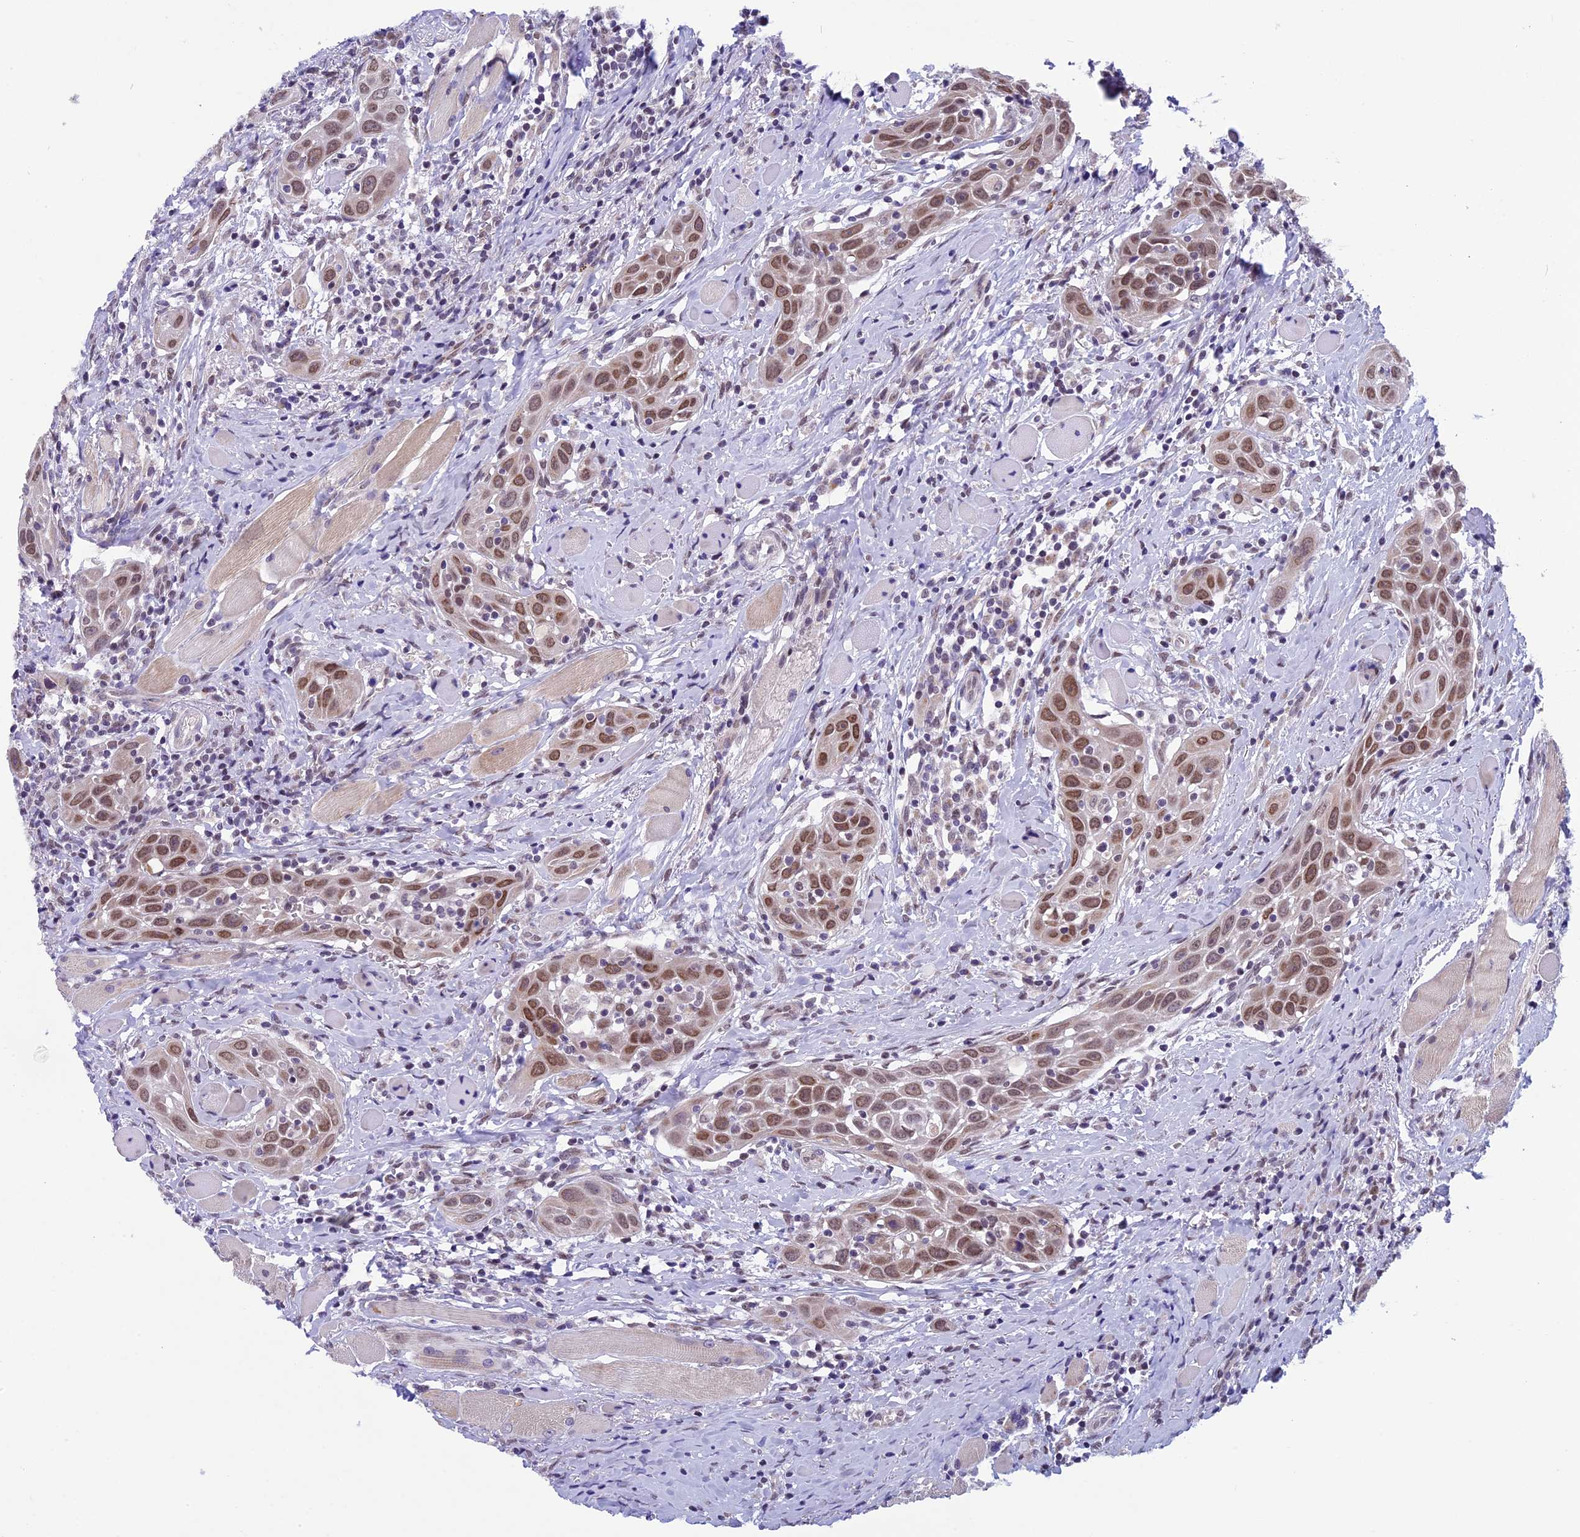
{"staining": {"intensity": "moderate", "quantity": ">75%", "location": "nuclear"}, "tissue": "head and neck cancer", "cell_type": "Tumor cells", "image_type": "cancer", "snomed": [{"axis": "morphology", "description": "Squamous cell carcinoma, NOS"}, {"axis": "topography", "description": "Oral tissue"}, {"axis": "topography", "description": "Head-Neck"}], "caption": "An IHC photomicrograph of tumor tissue is shown. Protein staining in brown shows moderate nuclear positivity in head and neck squamous cell carcinoma within tumor cells.", "gene": "ZNF317", "patient": {"sex": "female", "age": 50}}